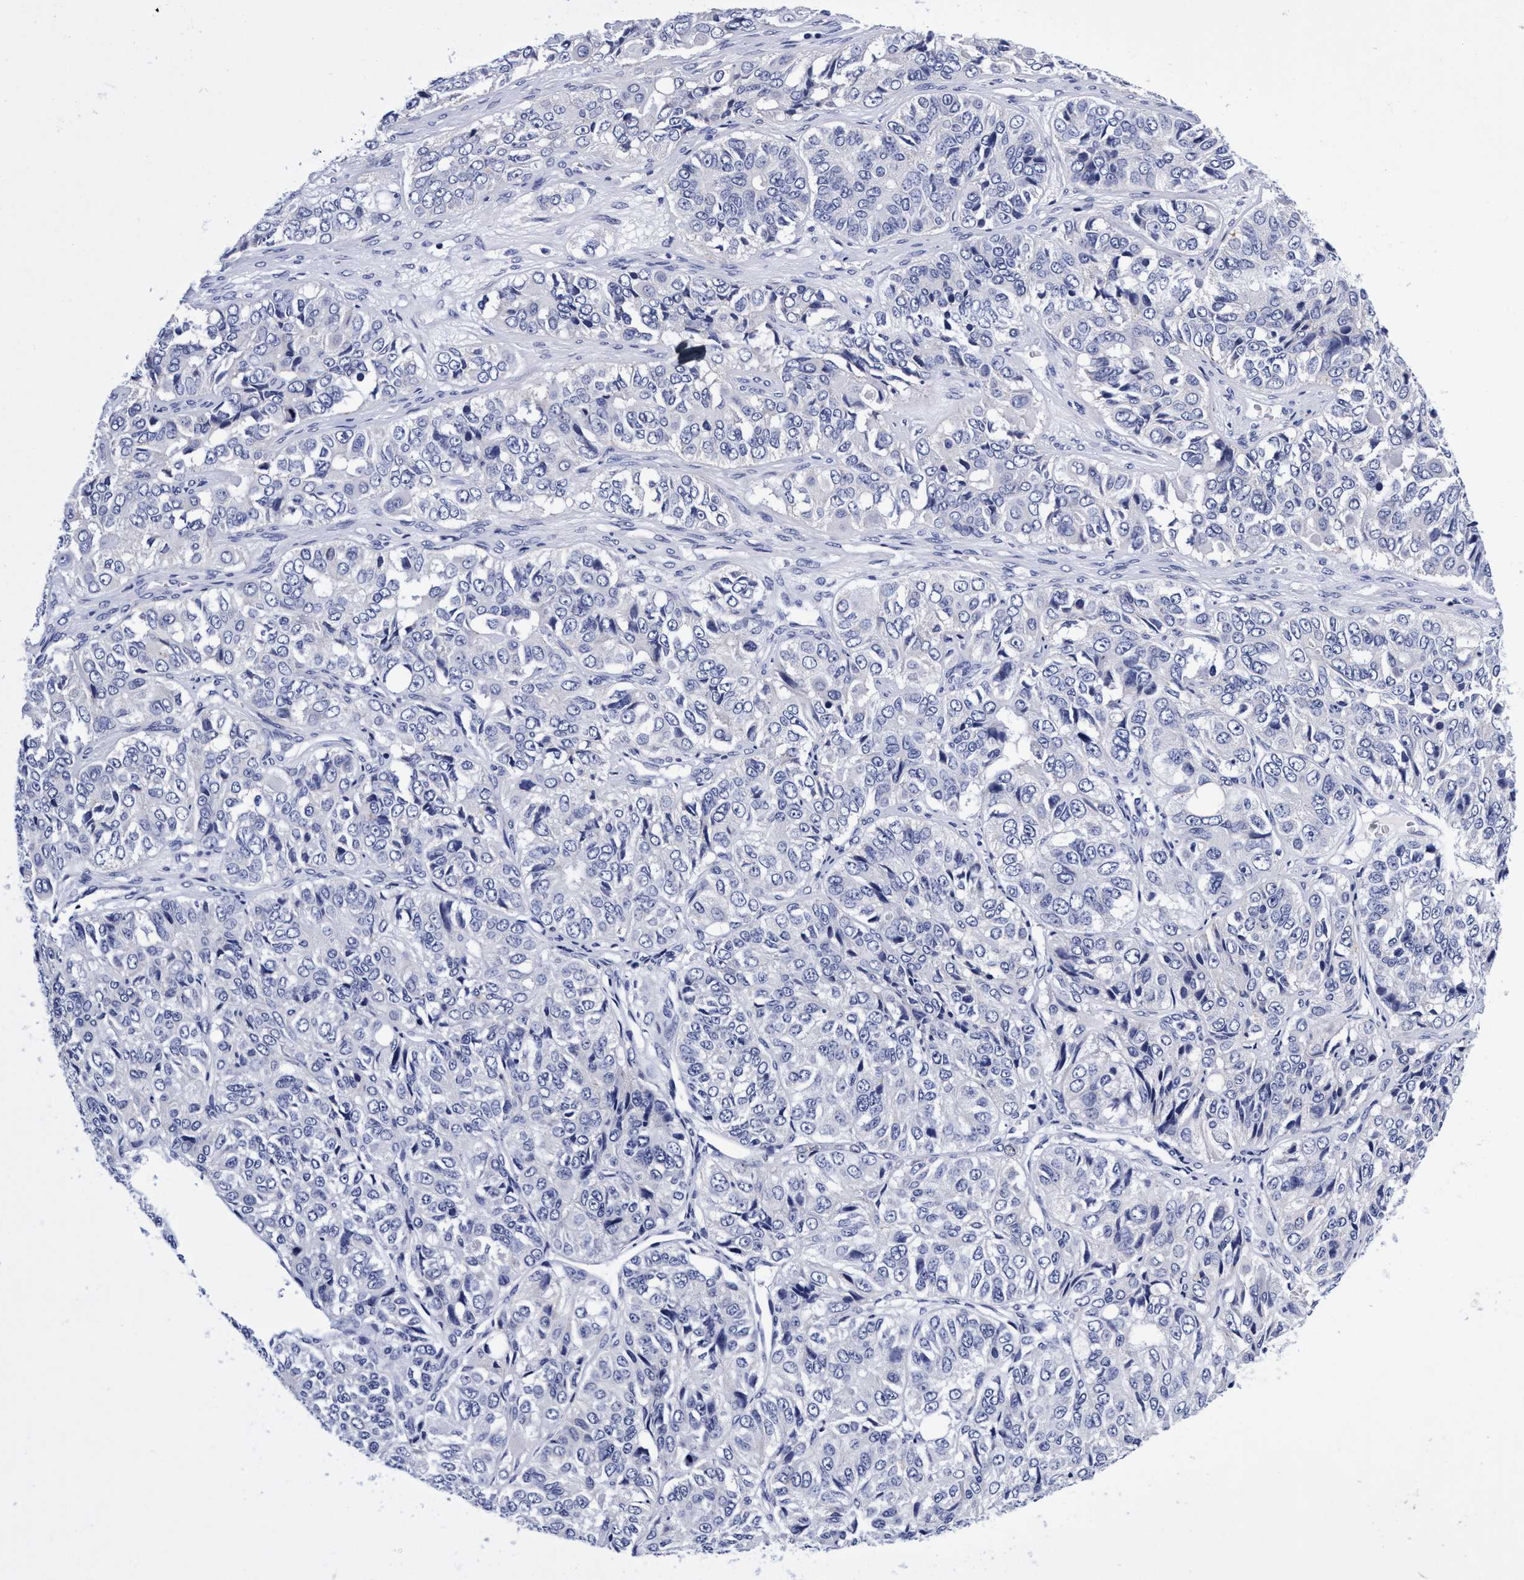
{"staining": {"intensity": "negative", "quantity": "none", "location": "none"}, "tissue": "ovarian cancer", "cell_type": "Tumor cells", "image_type": "cancer", "snomed": [{"axis": "morphology", "description": "Carcinoma, endometroid"}, {"axis": "topography", "description": "Ovary"}], "caption": "Immunohistochemical staining of ovarian cancer reveals no significant positivity in tumor cells.", "gene": "PLPPR1", "patient": {"sex": "female", "age": 51}}